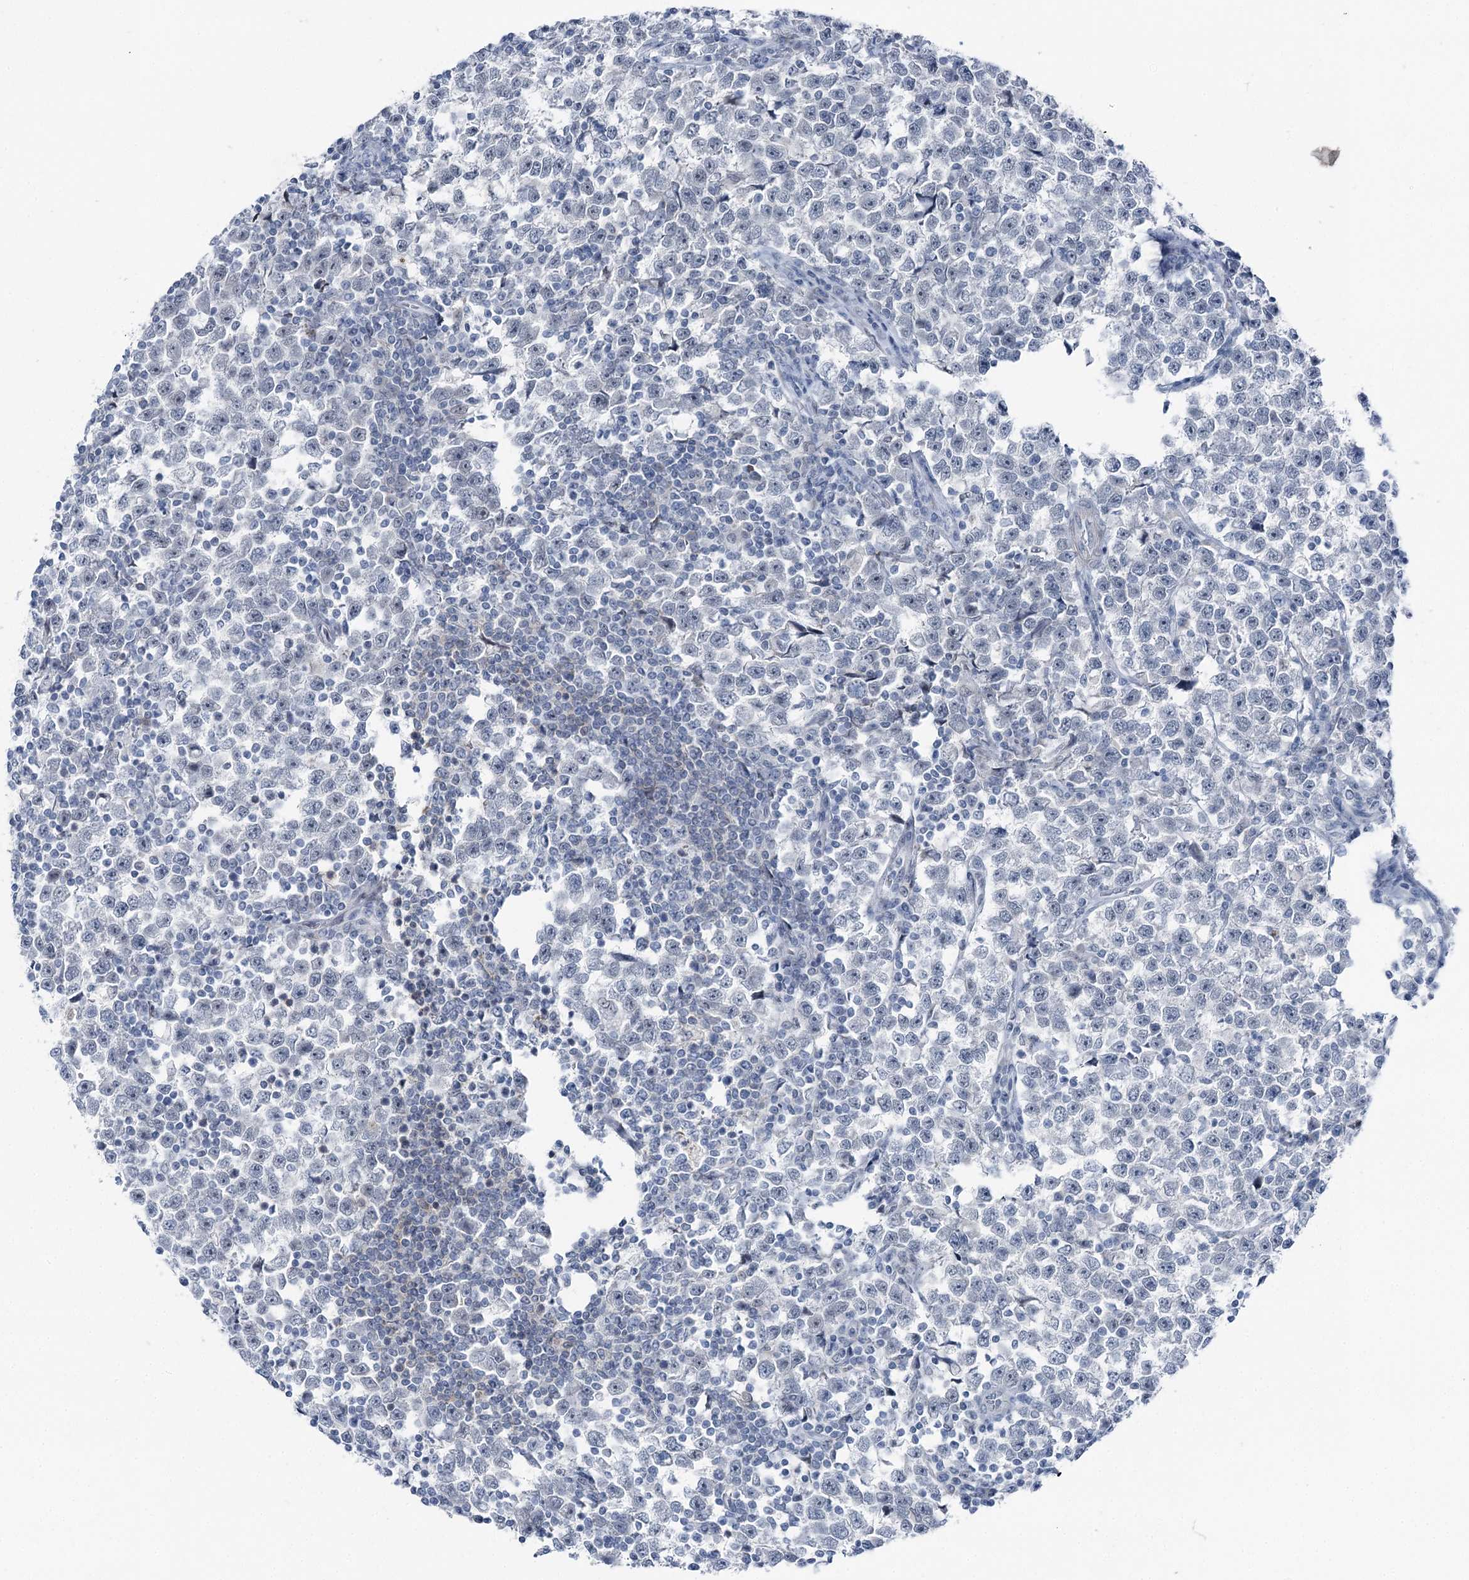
{"staining": {"intensity": "negative", "quantity": "none", "location": "none"}, "tissue": "testis cancer", "cell_type": "Tumor cells", "image_type": "cancer", "snomed": [{"axis": "morphology", "description": "Normal tissue, NOS"}, {"axis": "morphology", "description": "Seminoma, NOS"}, {"axis": "topography", "description": "Testis"}], "caption": "Tumor cells are negative for brown protein staining in testis cancer.", "gene": "STEEP1", "patient": {"sex": "male", "age": 43}}